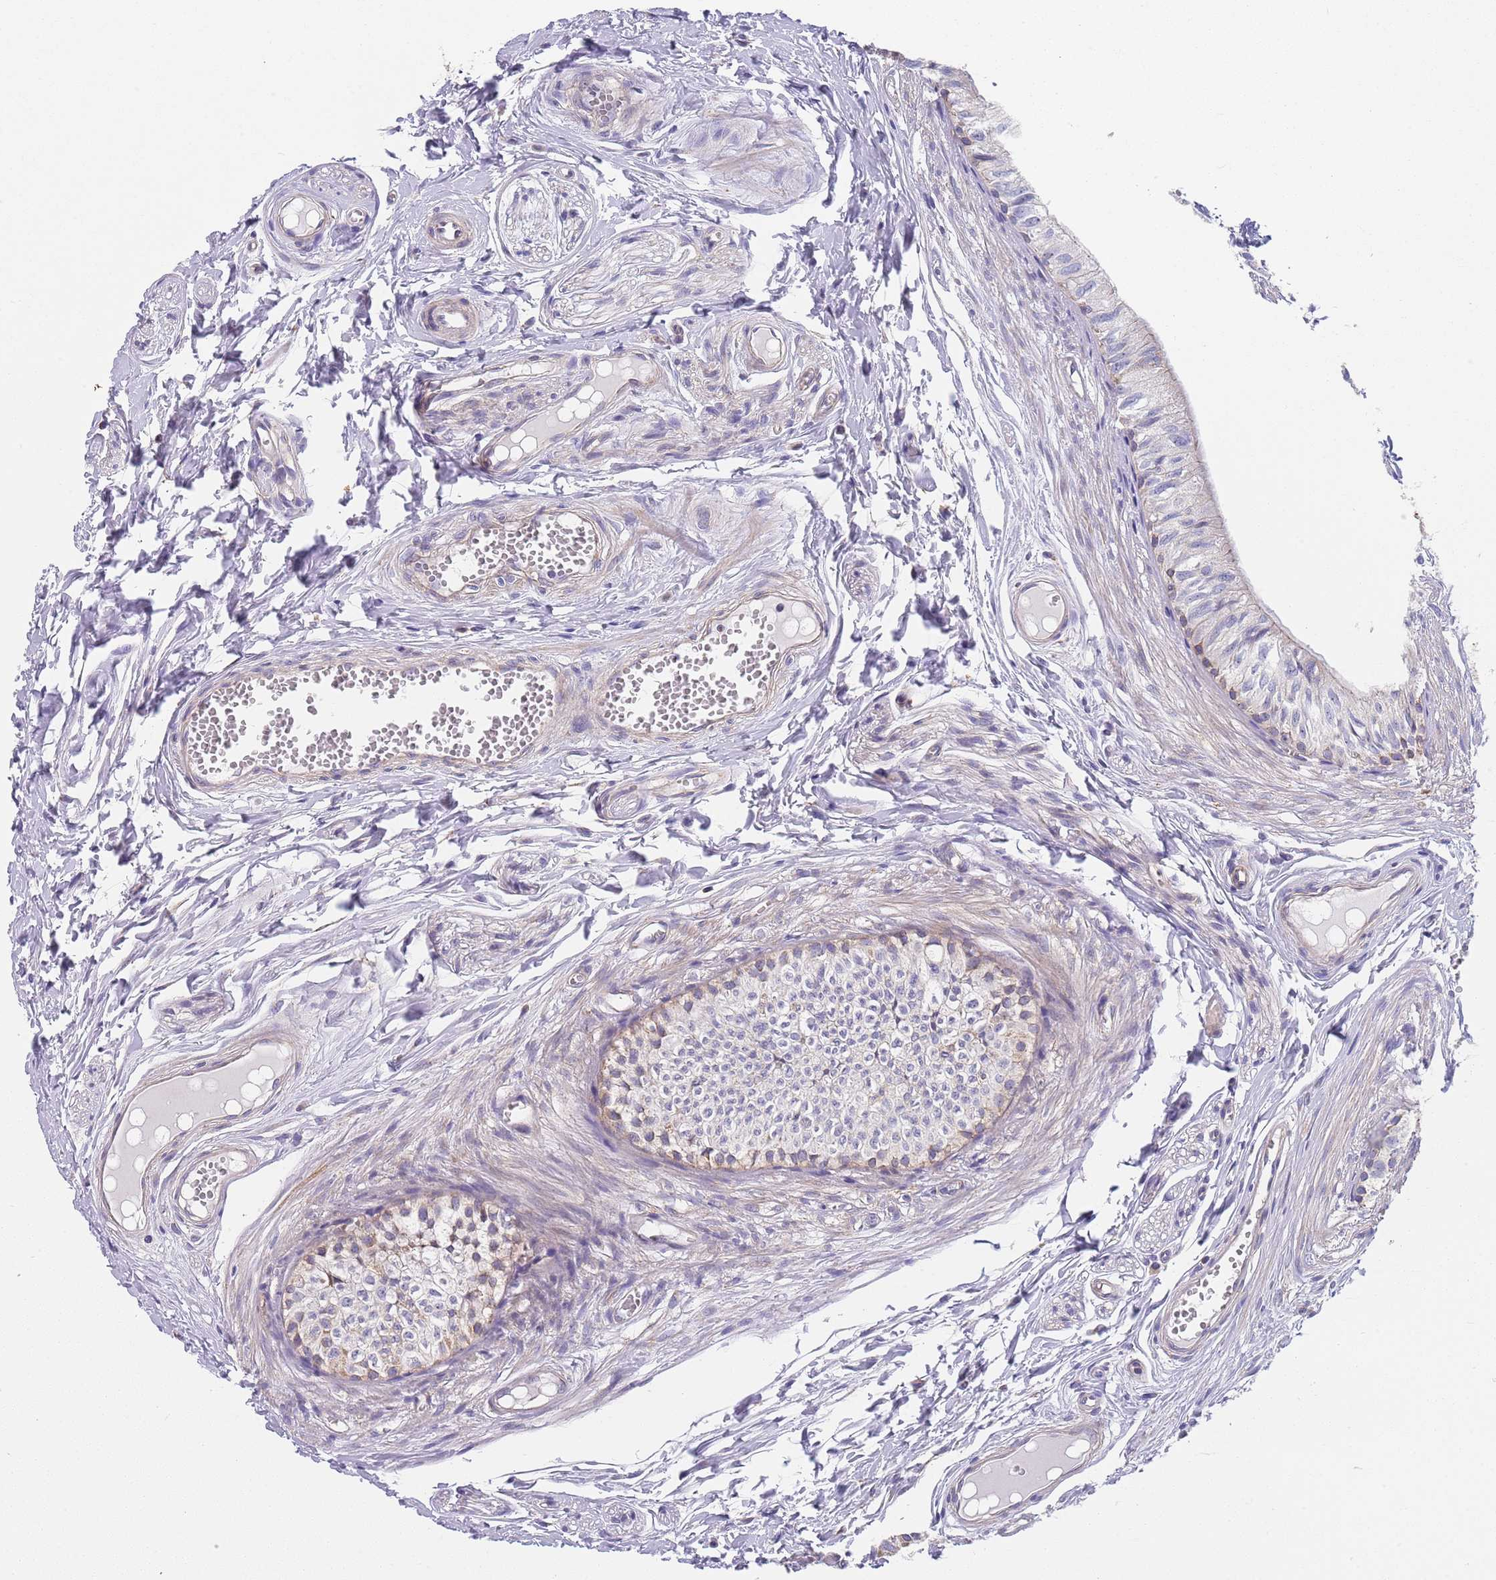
{"staining": {"intensity": "weak", "quantity": "<25%", "location": "cytoplasmic/membranous"}, "tissue": "epididymis", "cell_type": "Glandular cells", "image_type": "normal", "snomed": [{"axis": "morphology", "description": "Normal tissue, NOS"}, {"axis": "topography", "description": "Epididymis"}], "caption": "IHC histopathology image of normal epididymis: human epididymis stained with DAB reveals no significant protein positivity in glandular cells.", "gene": "PWWP3A", "patient": {"sex": "male", "age": 37}}